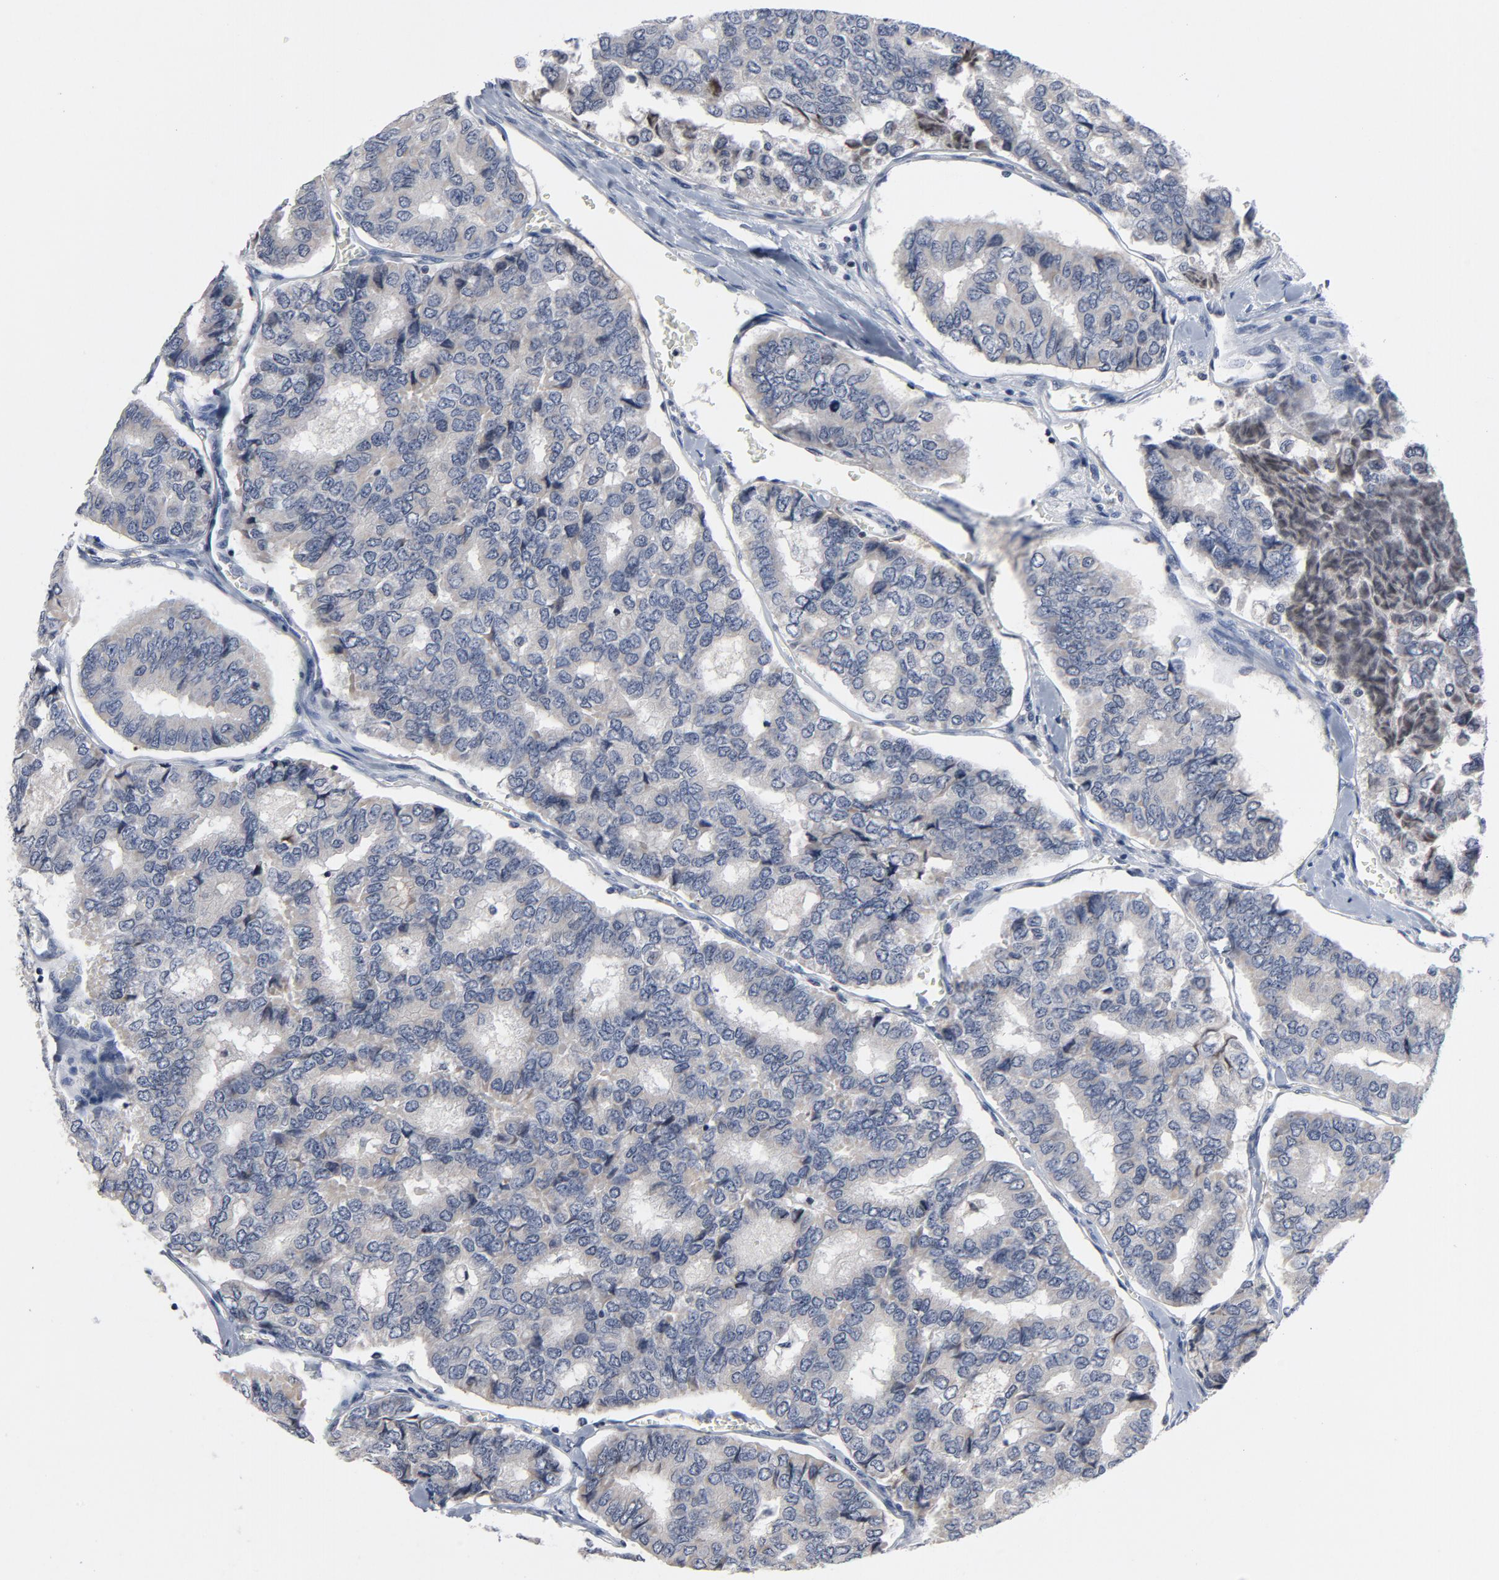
{"staining": {"intensity": "negative", "quantity": "none", "location": "none"}, "tissue": "thyroid cancer", "cell_type": "Tumor cells", "image_type": "cancer", "snomed": [{"axis": "morphology", "description": "Papillary adenocarcinoma, NOS"}, {"axis": "topography", "description": "Thyroid gland"}], "caption": "Tumor cells show no significant protein positivity in thyroid papillary adenocarcinoma.", "gene": "TCL1A", "patient": {"sex": "female", "age": 35}}